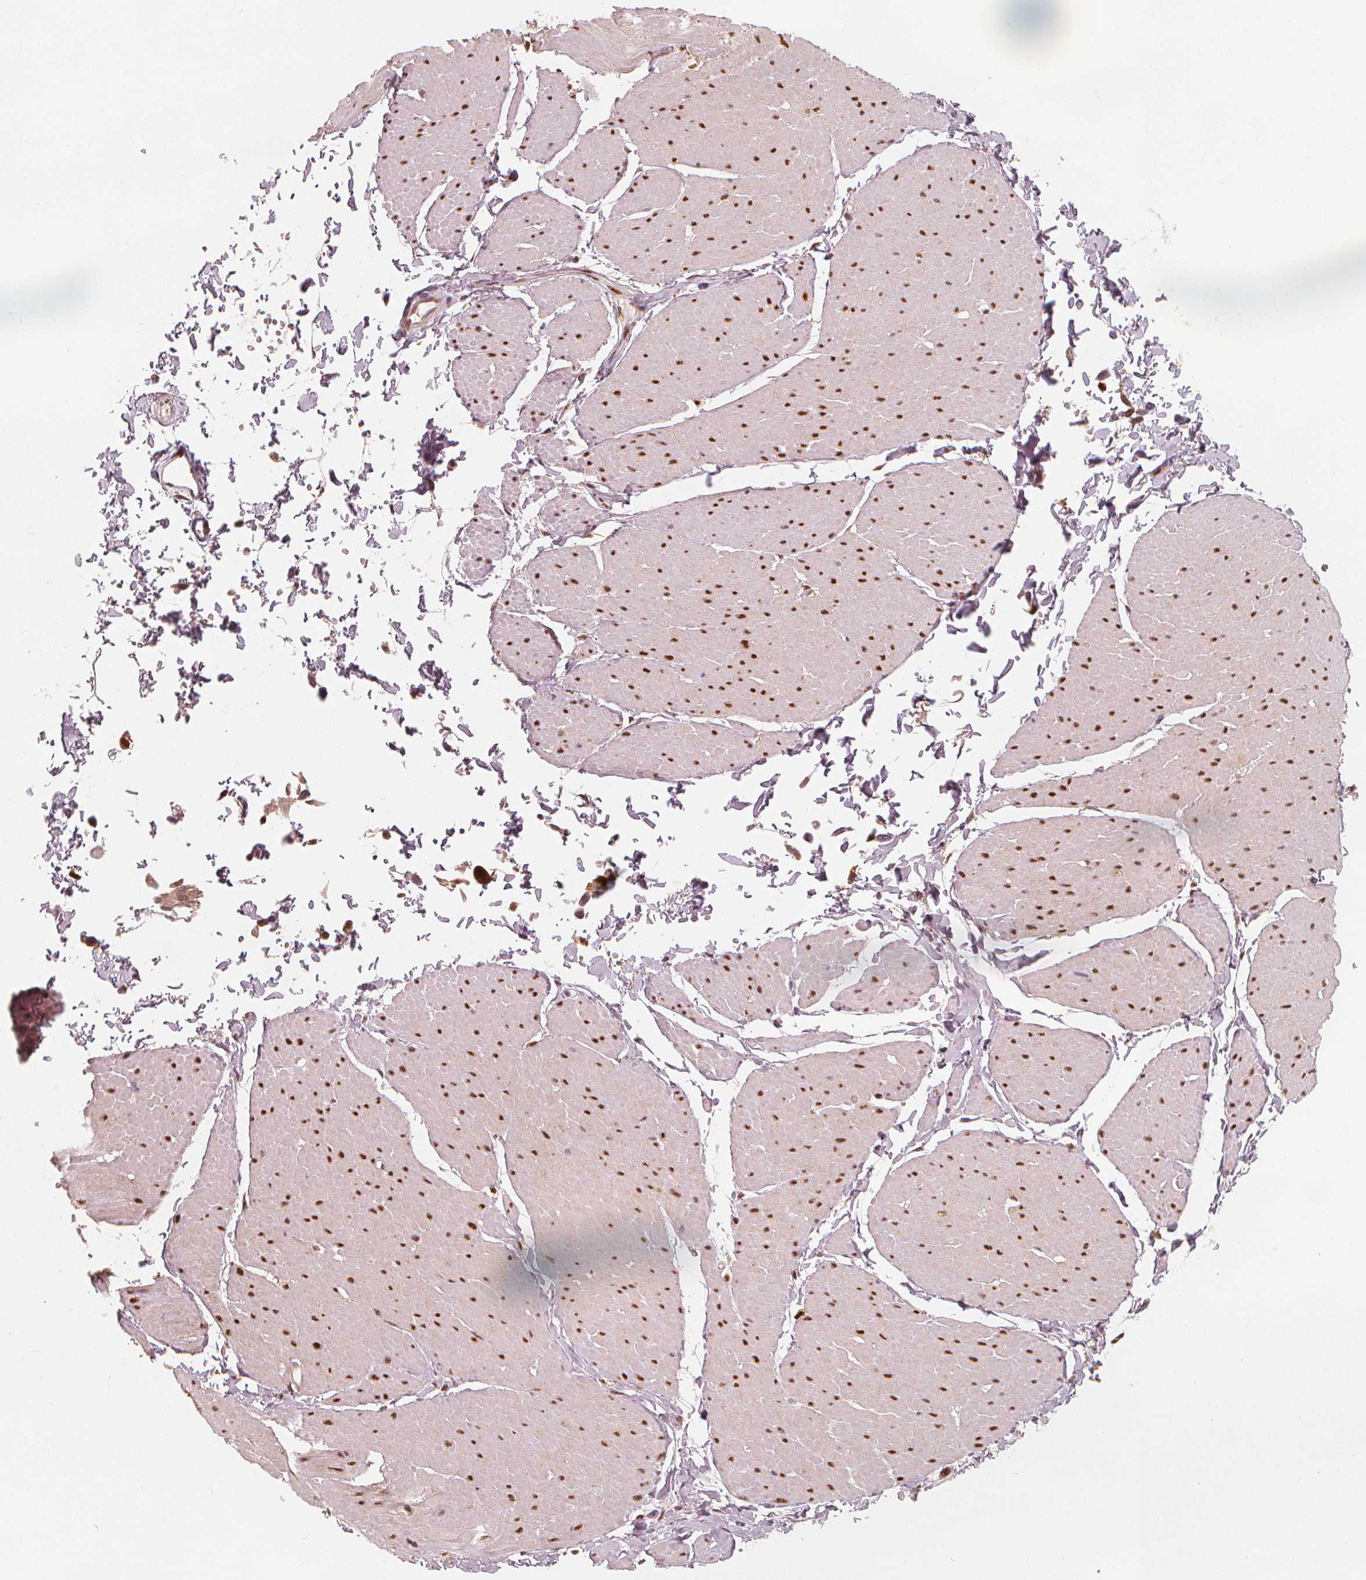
{"staining": {"intensity": "moderate", "quantity": "<25%", "location": "nuclear"}, "tissue": "adipose tissue", "cell_type": "Adipocytes", "image_type": "normal", "snomed": [{"axis": "morphology", "description": "Normal tissue, NOS"}, {"axis": "topography", "description": "Smooth muscle"}, {"axis": "topography", "description": "Peripheral nerve tissue"}], "caption": "Immunohistochemistry staining of benign adipose tissue, which displays low levels of moderate nuclear staining in approximately <25% of adipocytes indicating moderate nuclear protein staining. The staining was performed using DAB (3,3'-diaminobenzidine) (brown) for protein detection and nuclei were counterstained in hematoxylin (blue).", "gene": "SQSTM1", "patient": {"sex": "male", "age": 58}}